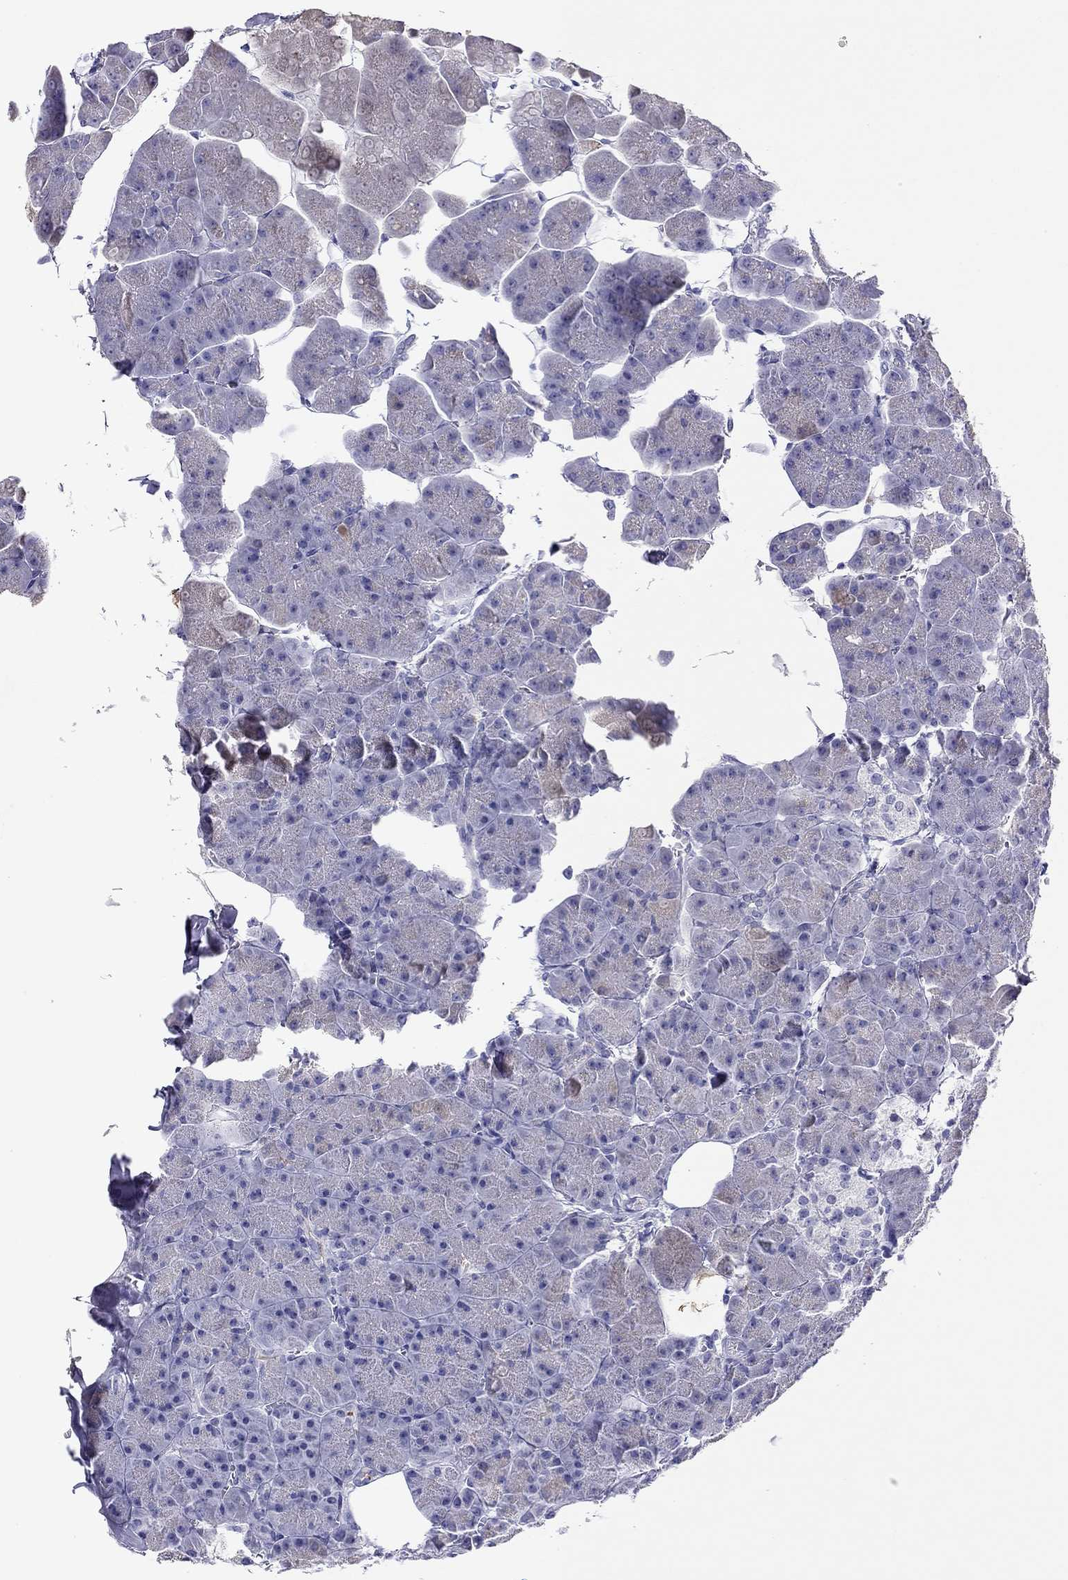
{"staining": {"intensity": "negative", "quantity": "none", "location": "none"}, "tissue": "pancreas", "cell_type": "Exocrine glandular cells", "image_type": "normal", "snomed": [{"axis": "morphology", "description": "Normal tissue, NOS"}, {"axis": "topography", "description": "Adipose tissue"}, {"axis": "topography", "description": "Pancreas"}, {"axis": "topography", "description": "Peripheral nerve tissue"}], "caption": "Image shows no protein expression in exocrine glandular cells of benign pancreas.", "gene": "CAPNS2", "patient": {"sex": "female", "age": 58}}